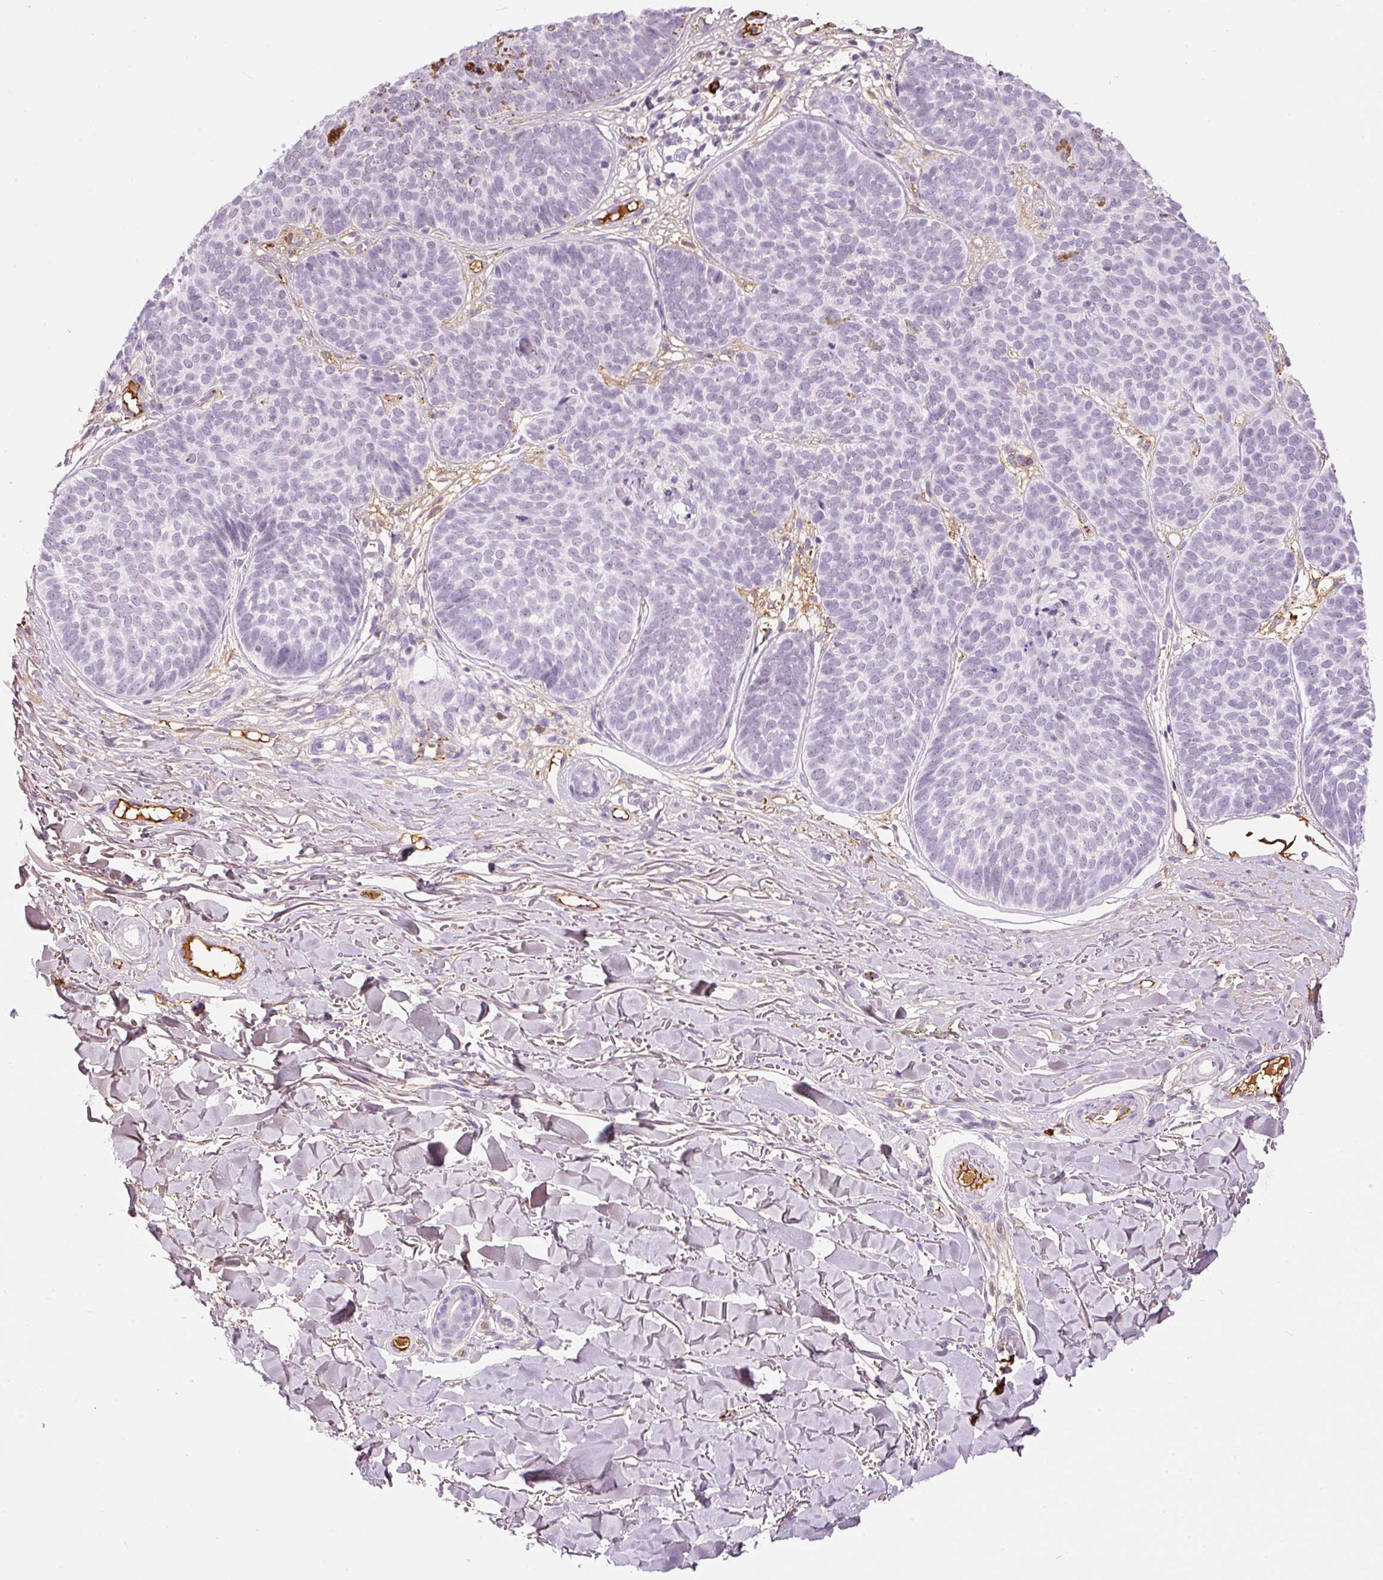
{"staining": {"intensity": "negative", "quantity": "none", "location": "none"}, "tissue": "skin cancer", "cell_type": "Tumor cells", "image_type": "cancer", "snomed": [{"axis": "morphology", "description": "Basal cell carcinoma"}, {"axis": "topography", "description": "Skin"}, {"axis": "topography", "description": "Skin of neck"}, {"axis": "topography", "description": "Skin of shoulder"}, {"axis": "topography", "description": "Skin of back"}], "caption": "Protein analysis of skin basal cell carcinoma demonstrates no significant staining in tumor cells.", "gene": "PRPF38B", "patient": {"sex": "male", "age": 80}}